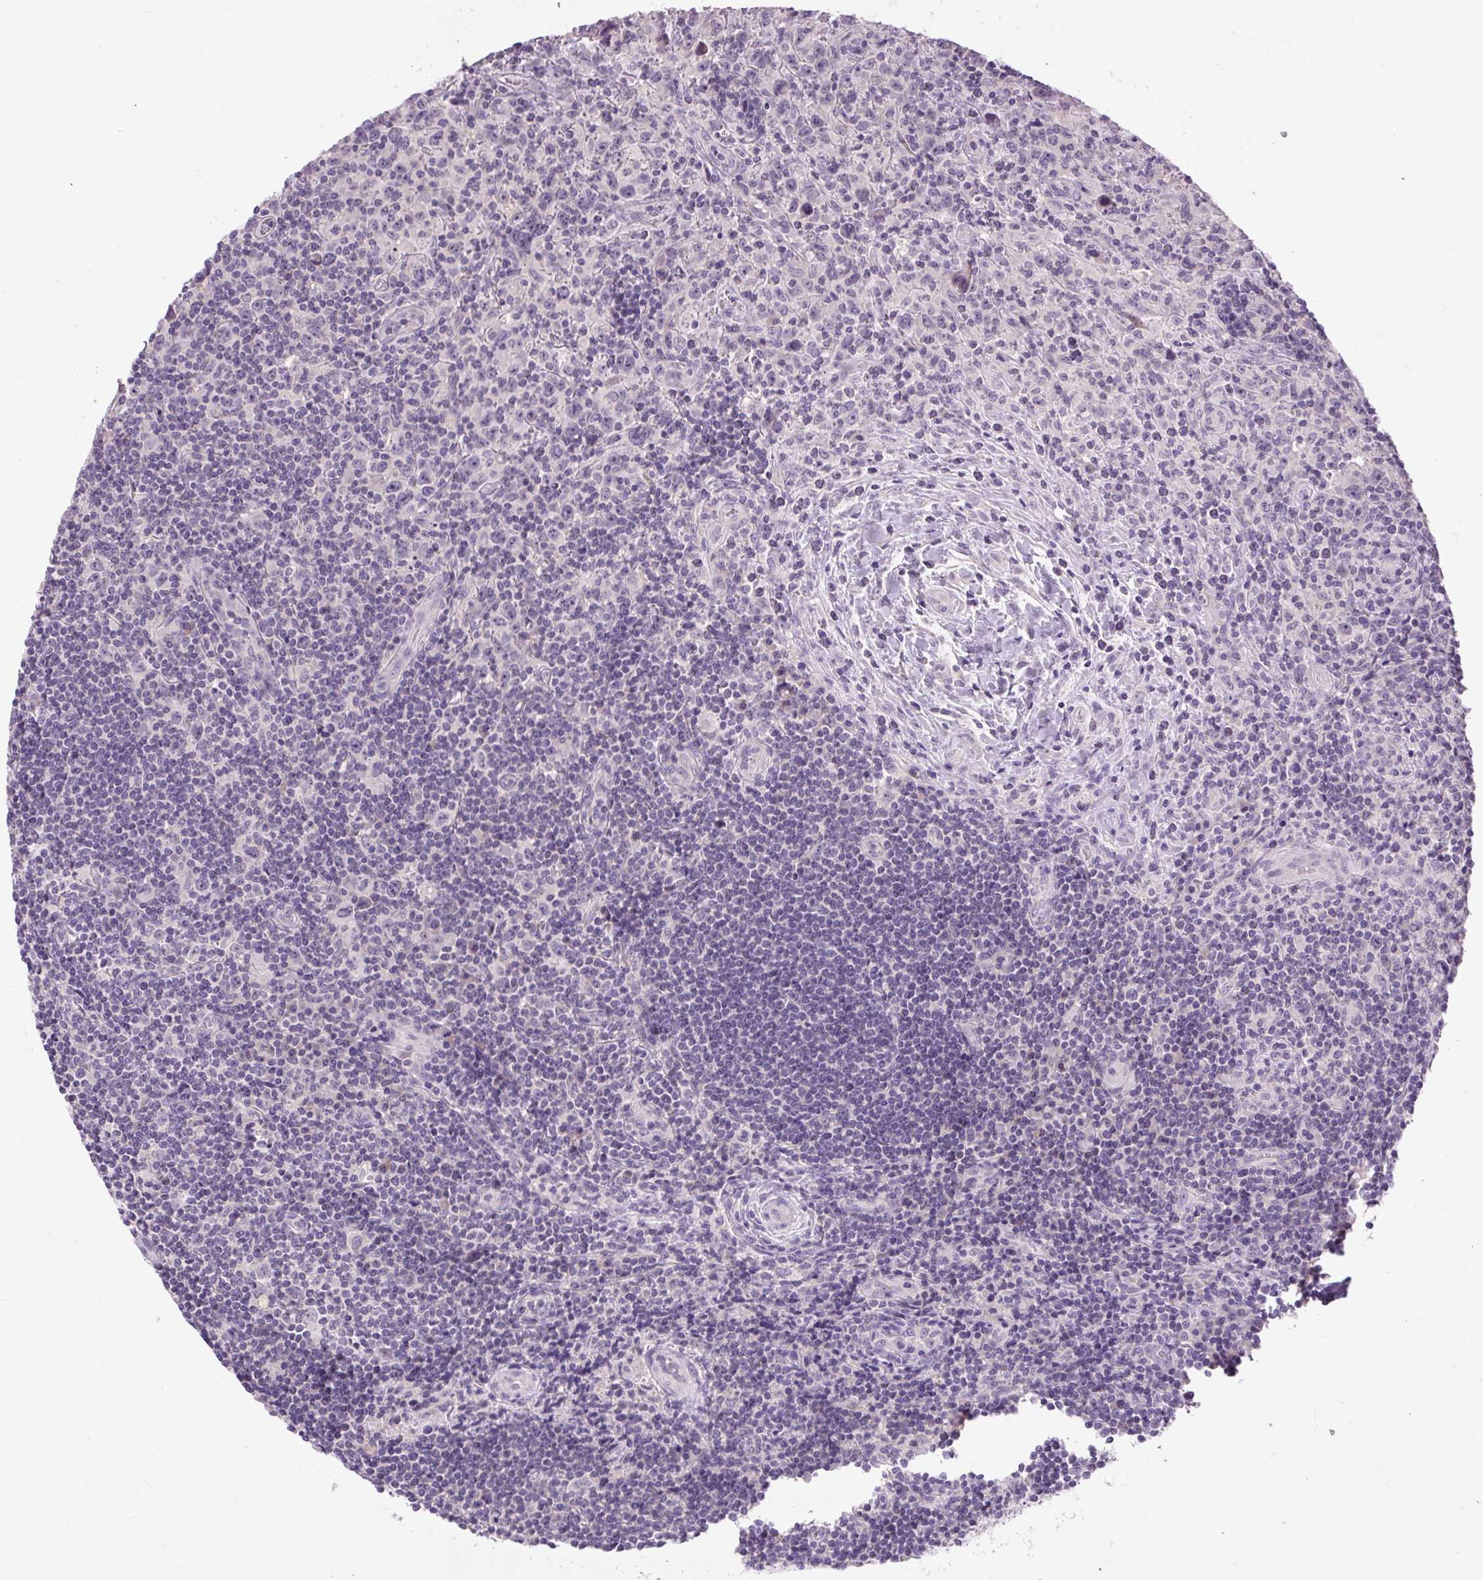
{"staining": {"intensity": "negative", "quantity": "none", "location": "none"}, "tissue": "lymphoma", "cell_type": "Tumor cells", "image_type": "cancer", "snomed": [{"axis": "morphology", "description": "Hodgkin's disease, NOS"}, {"axis": "topography", "description": "Lymph node"}], "caption": "Human lymphoma stained for a protein using immunohistochemistry reveals no expression in tumor cells.", "gene": "FABP7", "patient": {"sex": "female", "age": 18}}